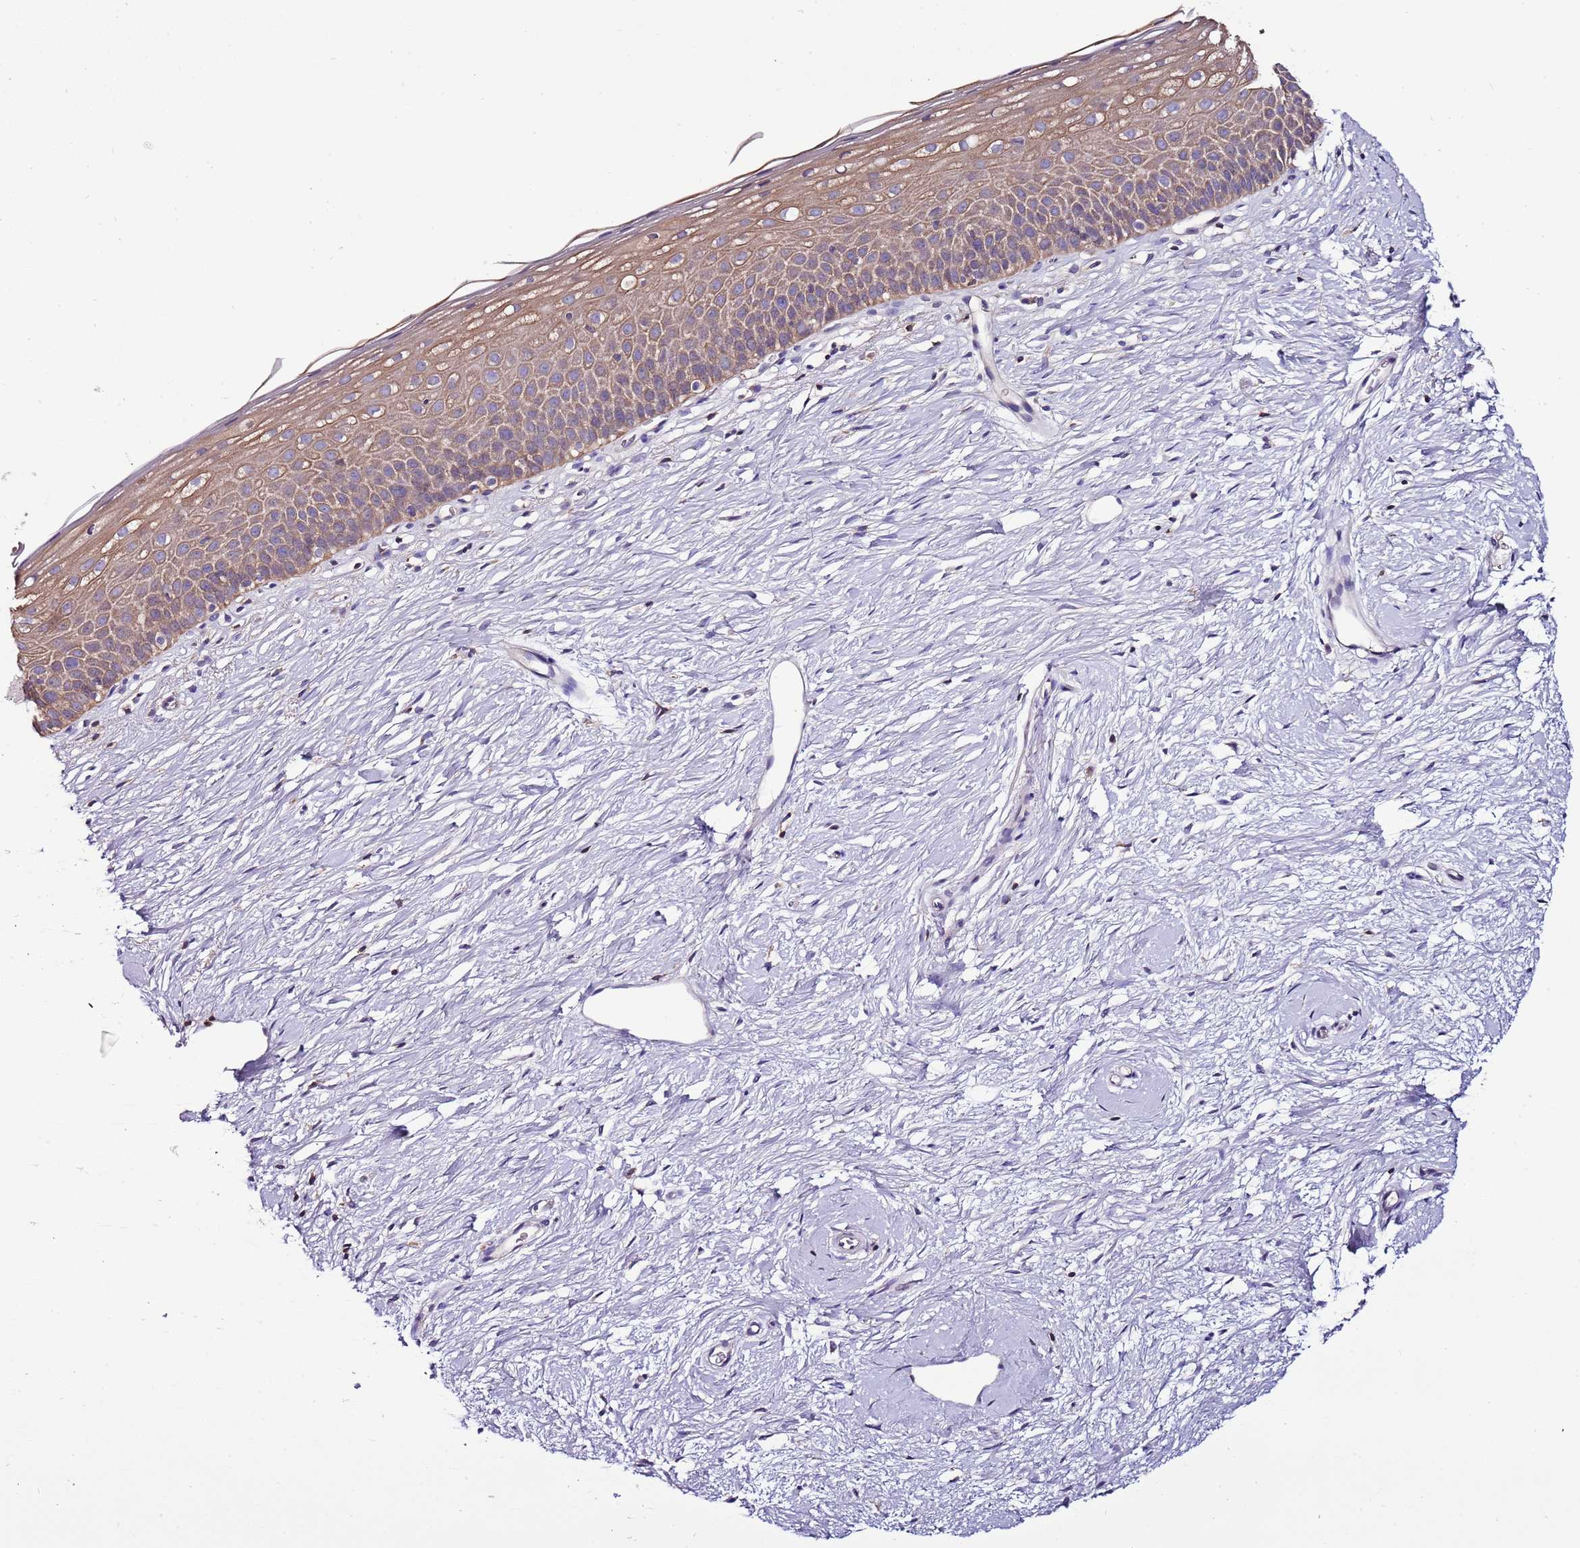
{"staining": {"intensity": "weak", "quantity": "25%-75%", "location": "cytoplasmic/membranous"}, "tissue": "cervix", "cell_type": "Glandular cells", "image_type": "normal", "snomed": [{"axis": "morphology", "description": "Normal tissue, NOS"}, {"axis": "topography", "description": "Cervix"}], "caption": "IHC staining of unremarkable cervix, which demonstrates low levels of weak cytoplasmic/membranous positivity in approximately 25%-75% of glandular cells indicating weak cytoplasmic/membranous protein expression. The staining was performed using DAB (brown) for protein detection and nuclei were counterstained in hematoxylin (blue).", "gene": "IGIP", "patient": {"sex": "female", "age": 57}}